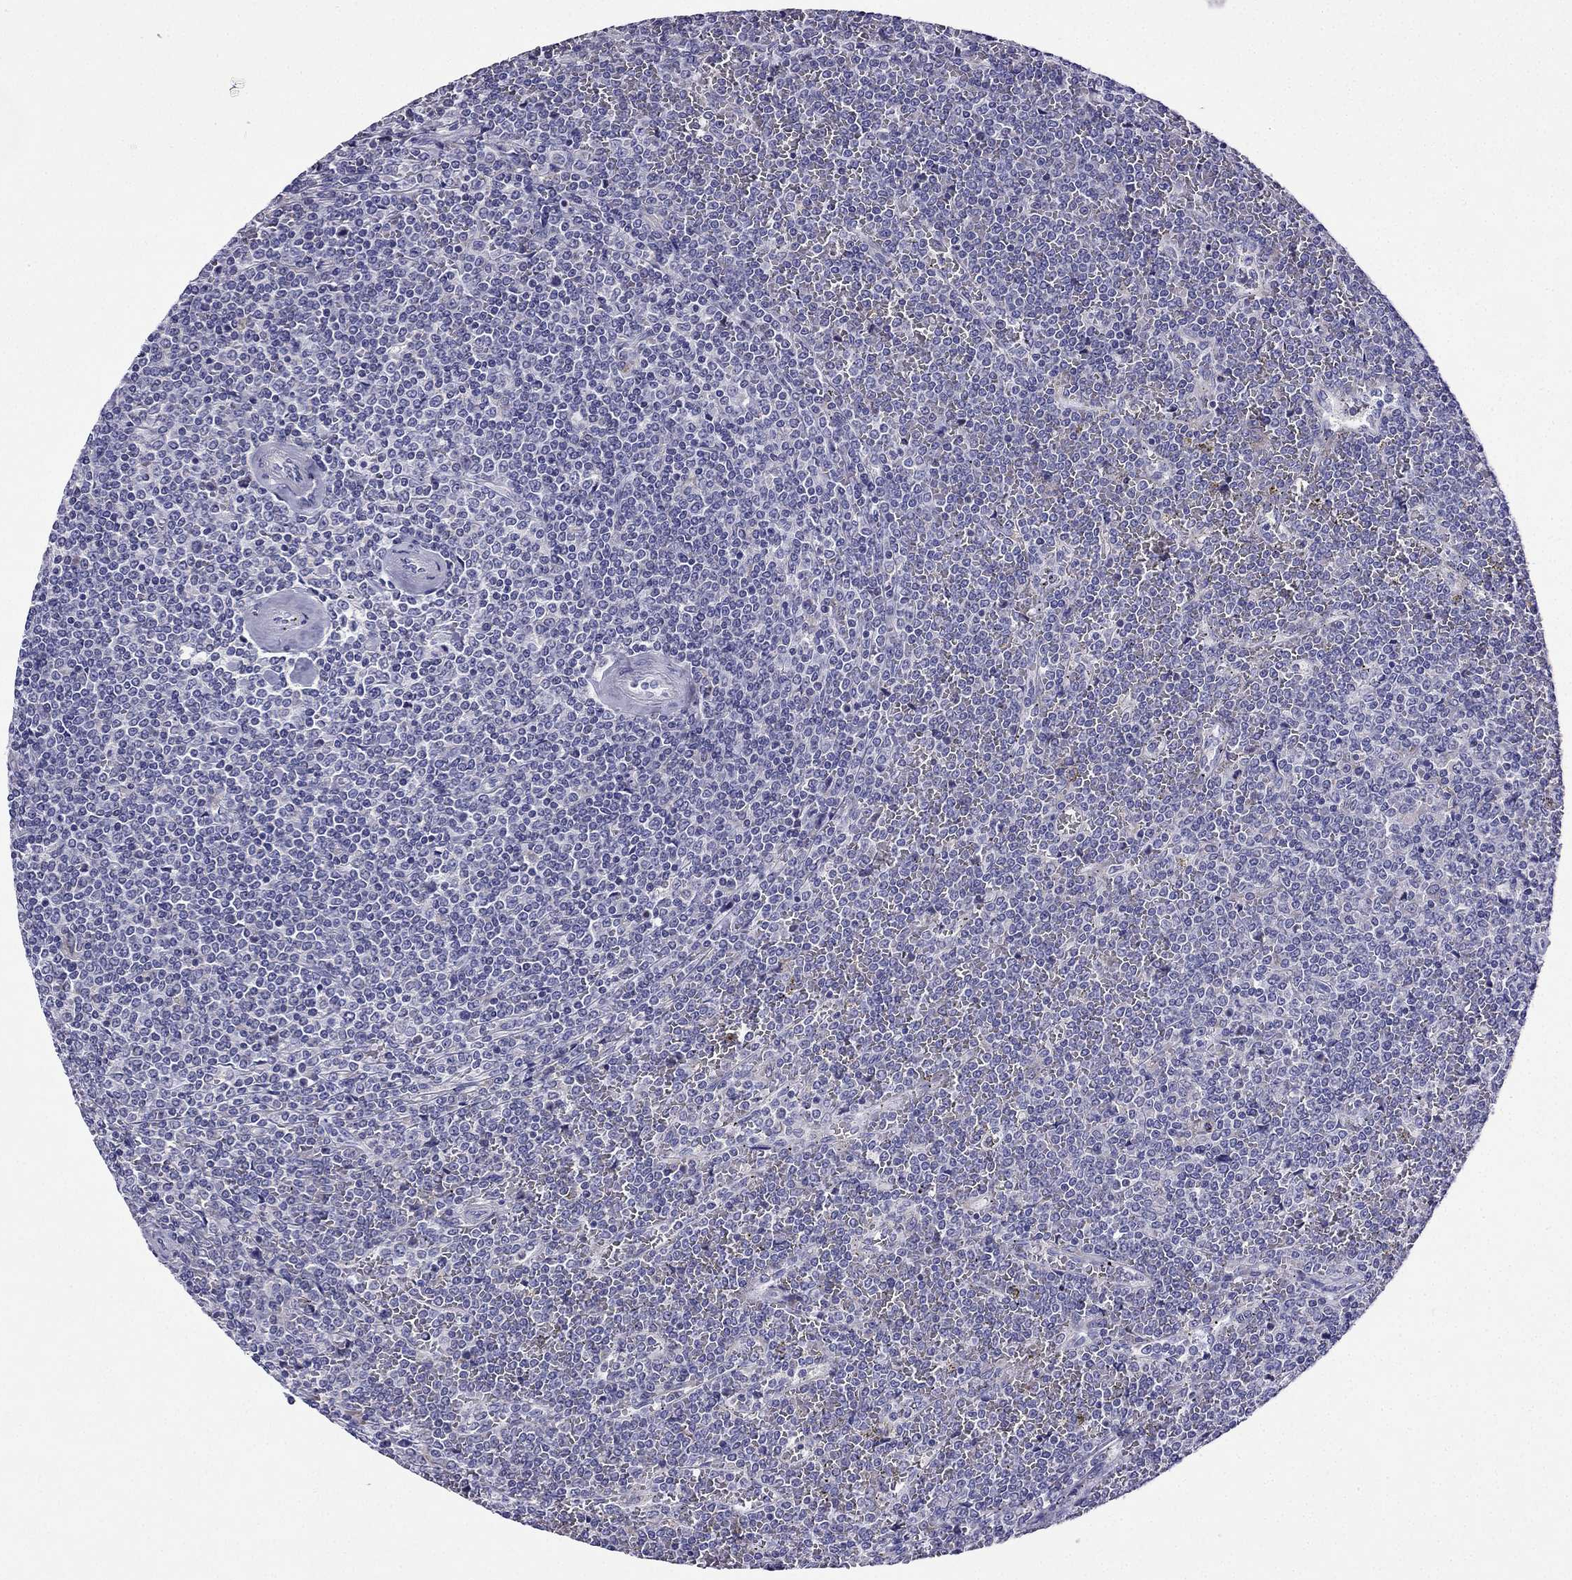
{"staining": {"intensity": "negative", "quantity": "none", "location": "none"}, "tissue": "lymphoma", "cell_type": "Tumor cells", "image_type": "cancer", "snomed": [{"axis": "morphology", "description": "Malignant lymphoma, non-Hodgkin's type, Low grade"}, {"axis": "topography", "description": "Spleen"}], "caption": "Immunohistochemical staining of lymphoma exhibits no significant expression in tumor cells.", "gene": "KIF5A", "patient": {"sex": "female", "age": 19}}